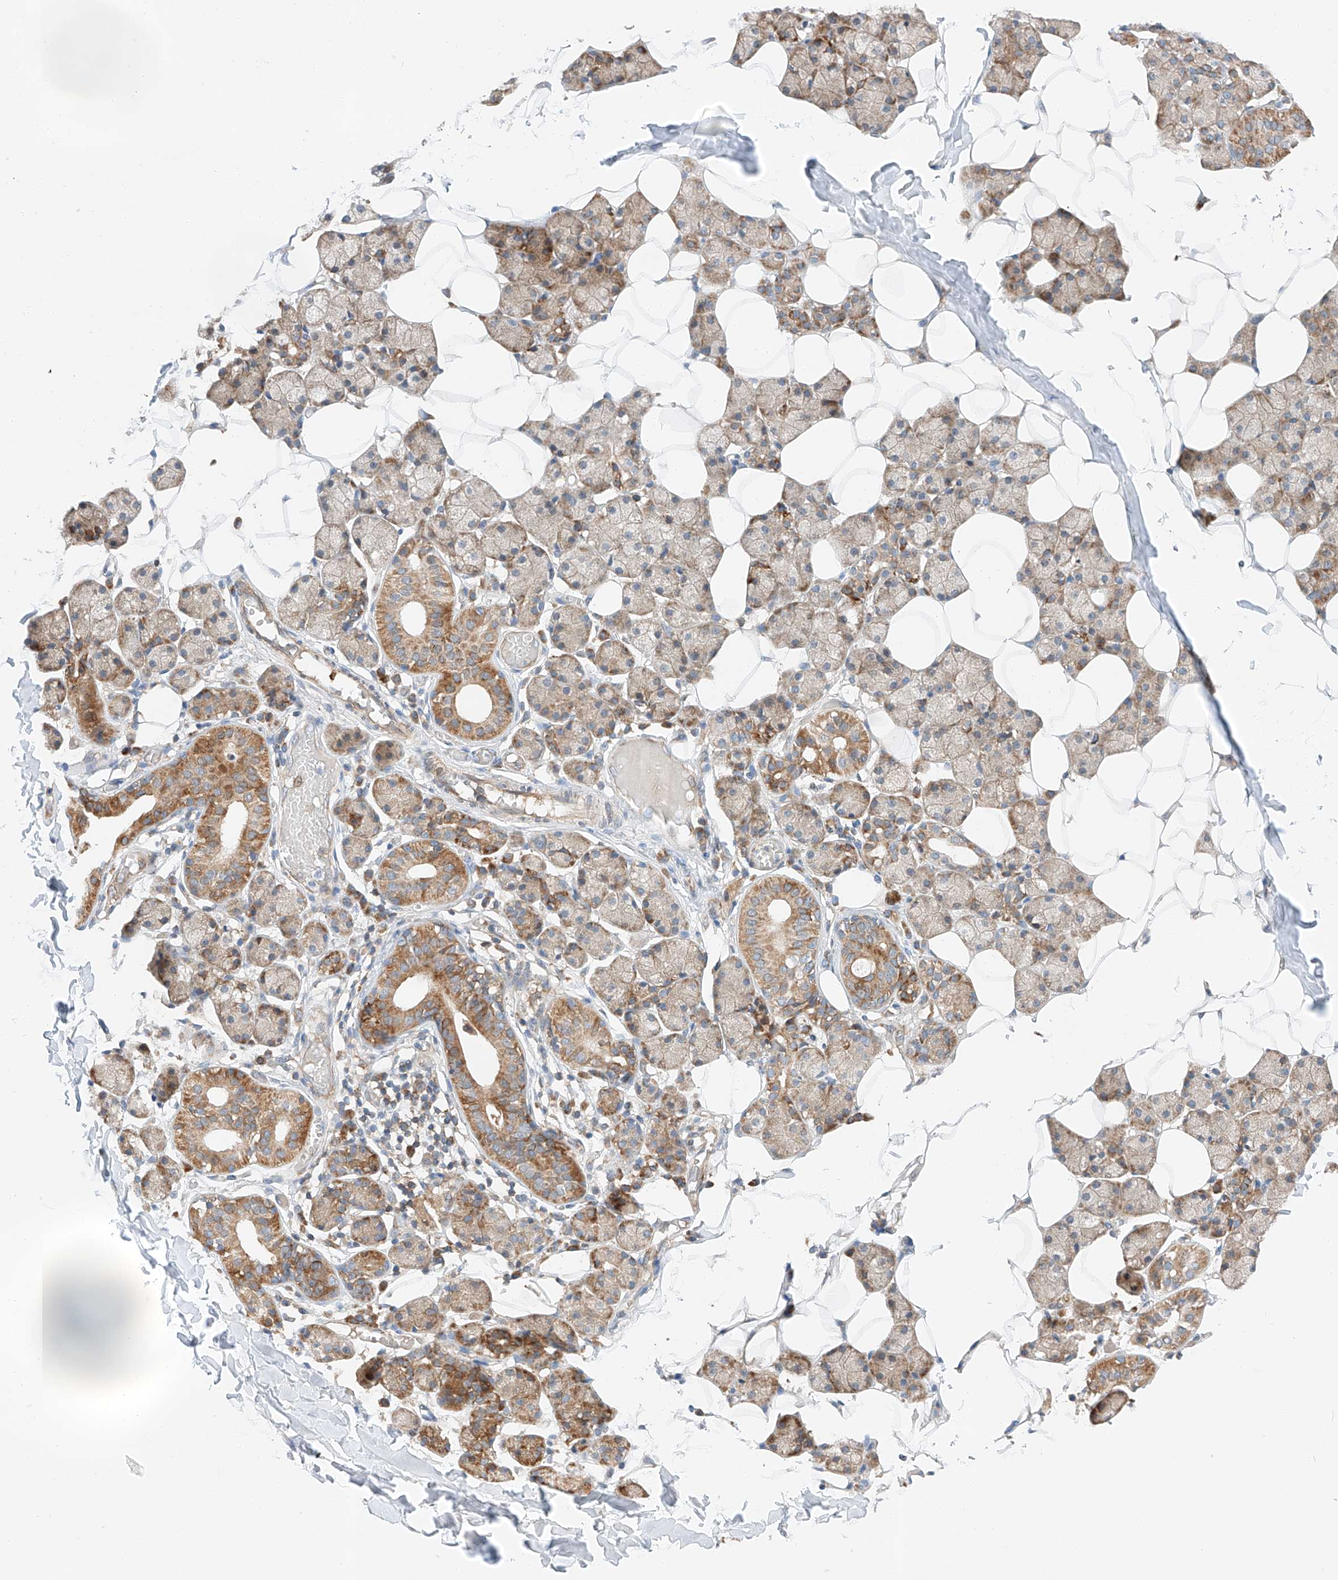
{"staining": {"intensity": "moderate", "quantity": "25%-75%", "location": "cytoplasmic/membranous"}, "tissue": "salivary gland", "cell_type": "Glandular cells", "image_type": "normal", "snomed": [{"axis": "morphology", "description": "Normal tissue, NOS"}, {"axis": "topography", "description": "Salivary gland"}], "caption": "The image exhibits staining of benign salivary gland, revealing moderate cytoplasmic/membranous protein staining (brown color) within glandular cells.", "gene": "RUSC1", "patient": {"sex": "female", "age": 33}}